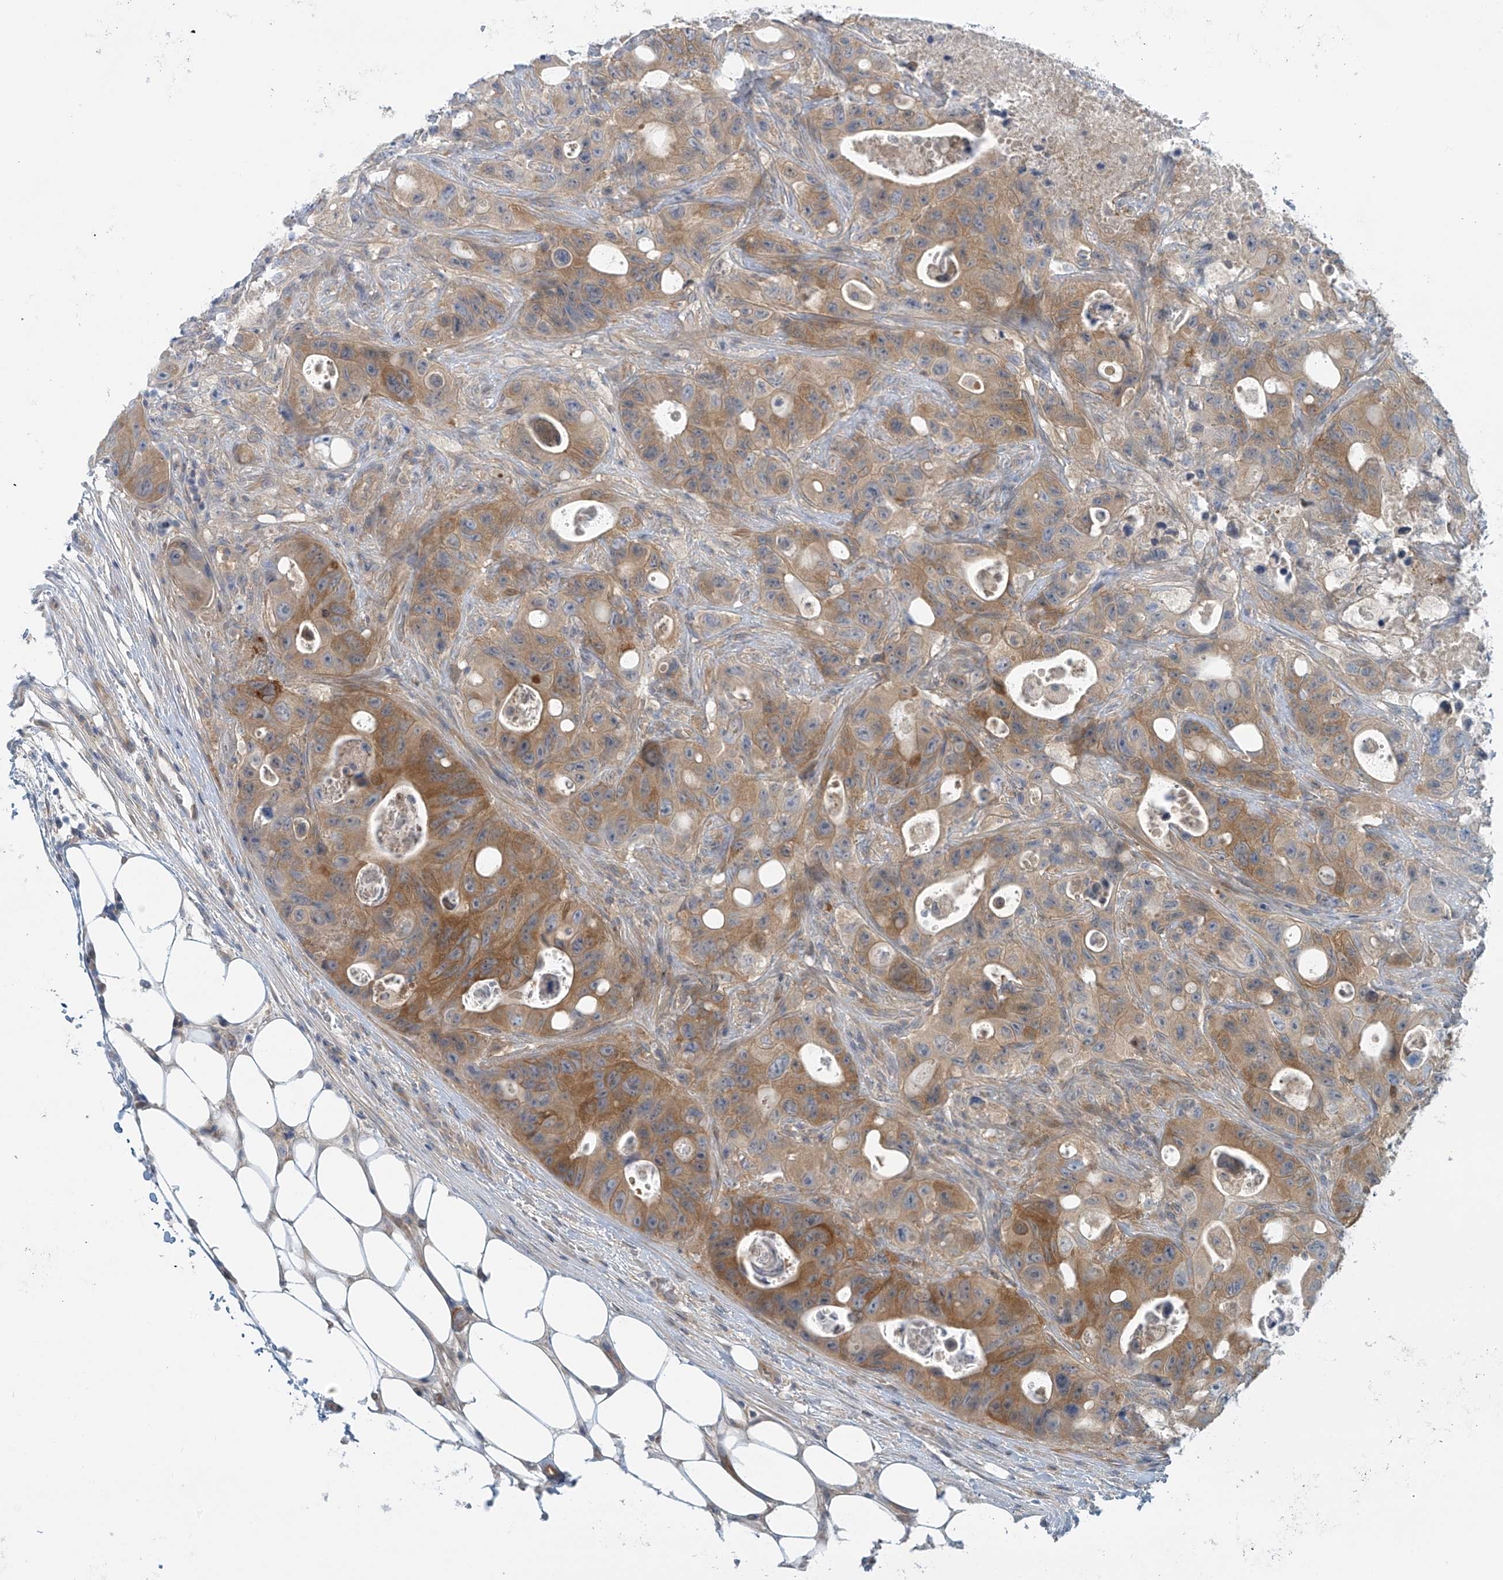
{"staining": {"intensity": "moderate", "quantity": ">75%", "location": "cytoplasmic/membranous"}, "tissue": "colorectal cancer", "cell_type": "Tumor cells", "image_type": "cancer", "snomed": [{"axis": "morphology", "description": "Adenocarcinoma, NOS"}, {"axis": "topography", "description": "Colon"}], "caption": "The immunohistochemical stain labels moderate cytoplasmic/membranous staining in tumor cells of colorectal adenocarcinoma tissue.", "gene": "FSD1L", "patient": {"sex": "female", "age": 46}}